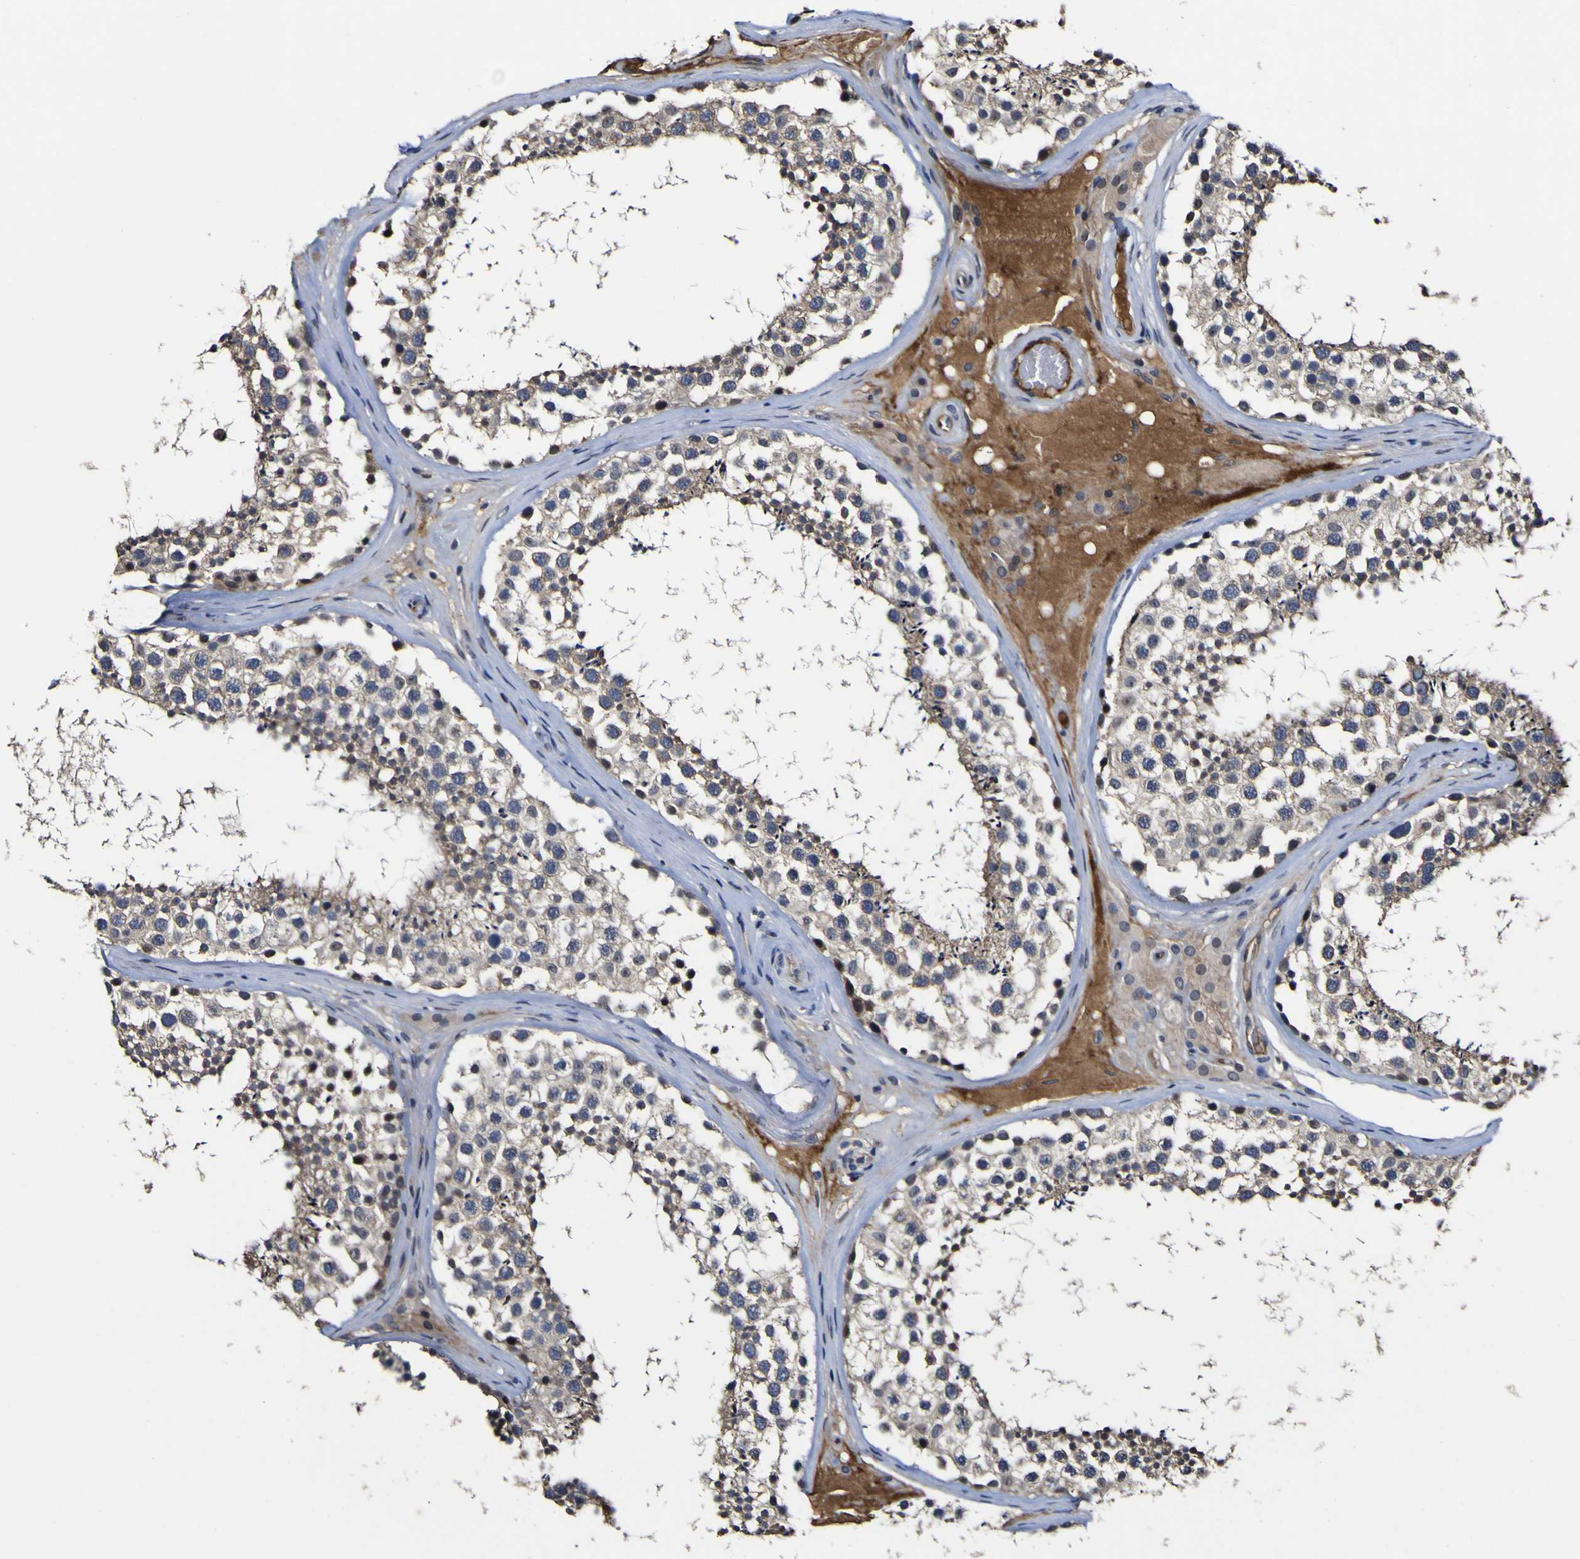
{"staining": {"intensity": "weak", "quantity": ">75%", "location": "cytoplasmic/membranous"}, "tissue": "testis", "cell_type": "Cells in seminiferous ducts", "image_type": "normal", "snomed": [{"axis": "morphology", "description": "Normal tissue, NOS"}, {"axis": "topography", "description": "Testis"}], "caption": "Protein analysis of benign testis reveals weak cytoplasmic/membranous expression in about >75% of cells in seminiferous ducts.", "gene": "CCL2", "patient": {"sex": "male", "age": 46}}